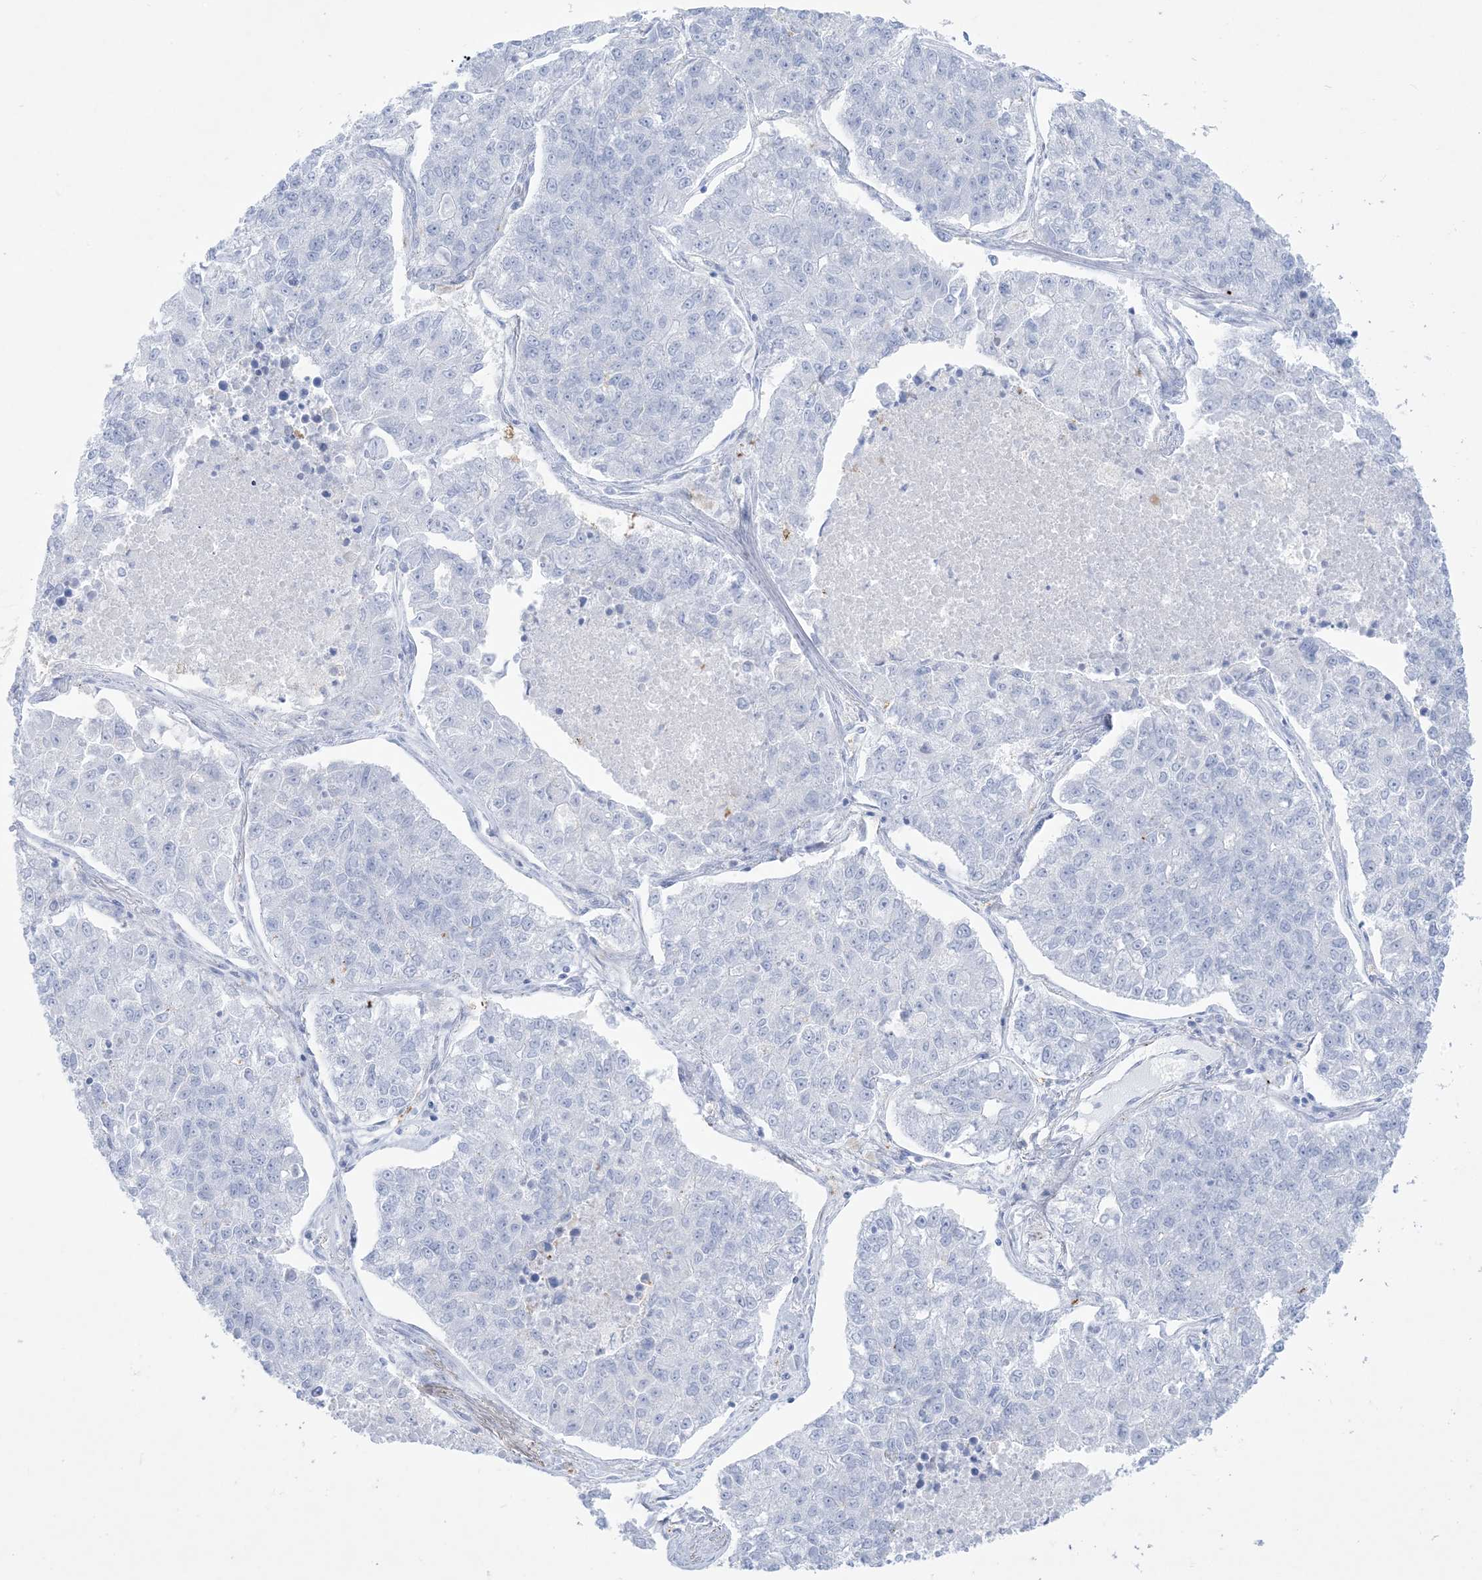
{"staining": {"intensity": "negative", "quantity": "none", "location": "none"}, "tissue": "lung cancer", "cell_type": "Tumor cells", "image_type": "cancer", "snomed": [{"axis": "morphology", "description": "Adenocarcinoma, NOS"}, {"axis": "topography", "description": "Lung"}], "caption": "Tumor cells are negative for brown protein staining in lung cancer.", "gene": "B3GNT7", "patient": {"sex": "male", "age": 49}}